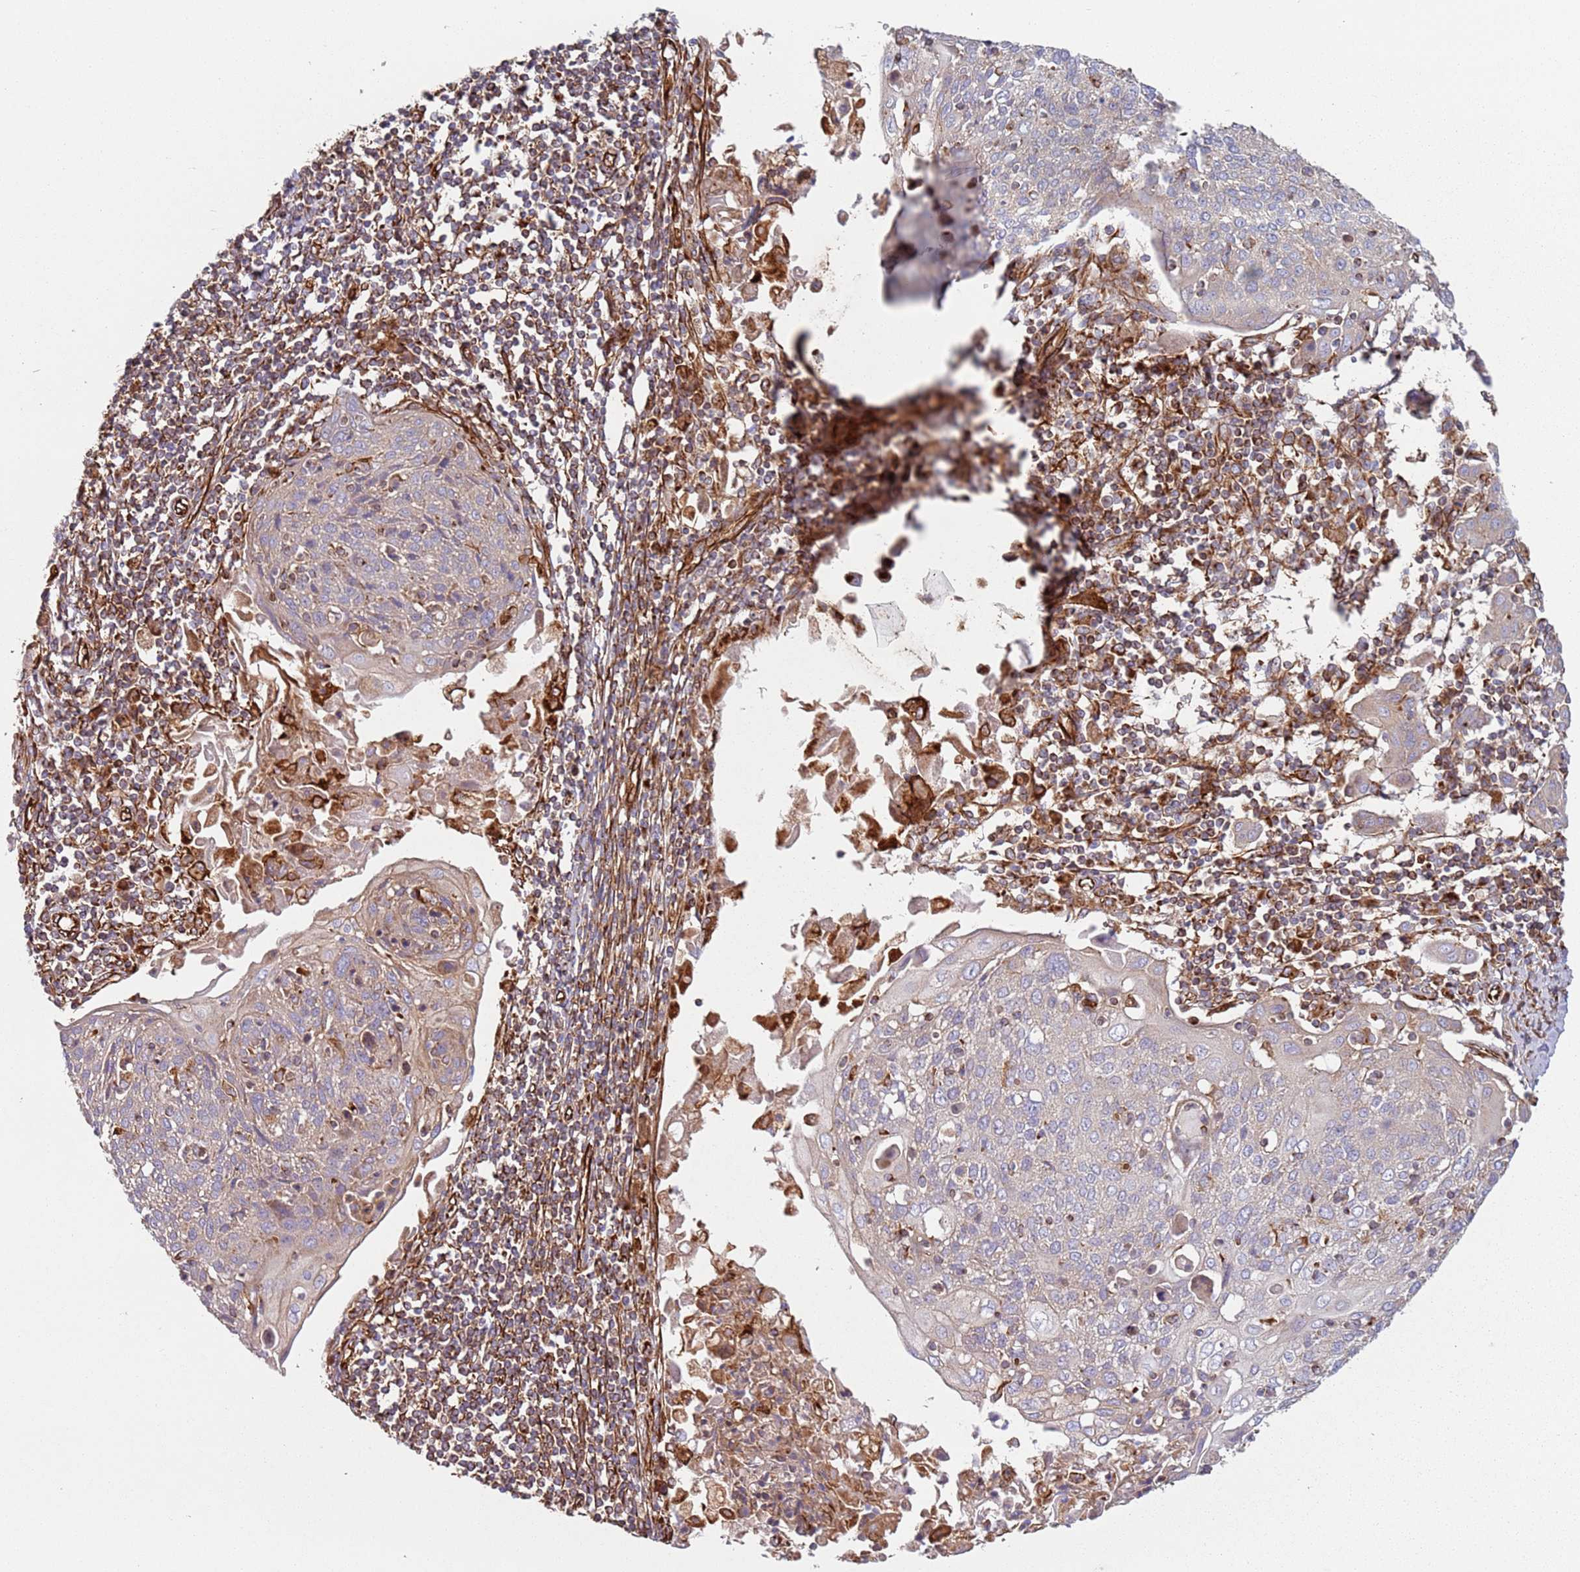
{"staining": {"intensity": "weak", "quantity": "<25%", "location": "cytoplasmic/membranous"}, "tissue": "cervical cancer", "cell_type": "Tumor cells", "image_type": "cancer", "snomed": [{"axis": "morphology", "description": "Squamous cell carcinoma, NOS"}, {"axis": "topography", "description": "Cervix"}], "caption": "A high-resolution image shows immunohistochemistry (IHC) staining of squamous cell carcinoma (cervical), which reveals no significant staining in tumor cells.", "gene": "SNAPIN", "patient": {"sex": "female", "age": 67}}